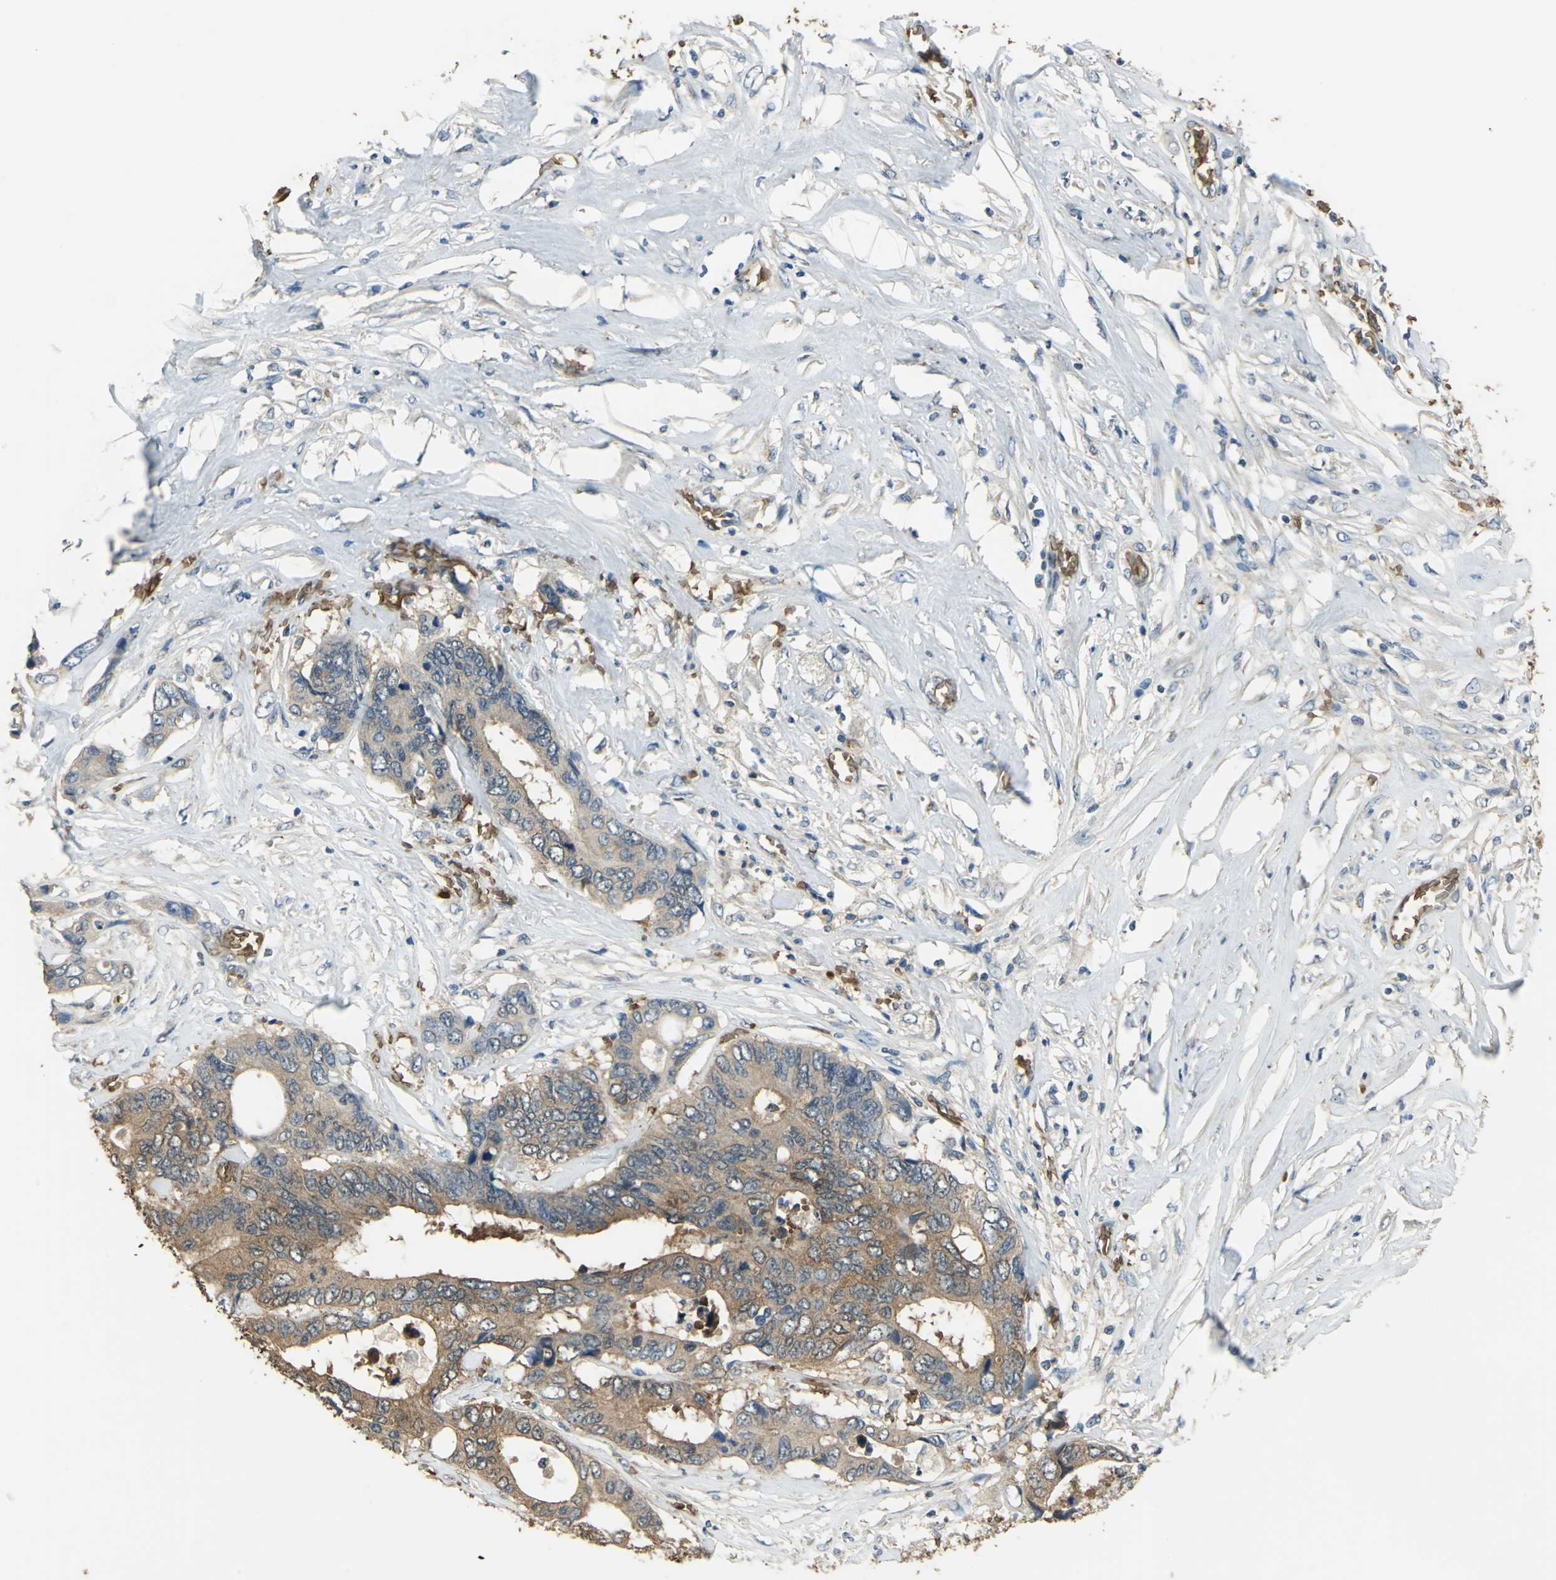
{"staining": {"intensity": "moderate", "quantity": ">75%", "location": "cytoplasmic/membranous"}, "tissue": "colorectal cancer", "cell_type": "Tumor cells", "image_type": "cancer", "snomed": [{"axis": "morphology", "description": "Adenocarcinoma, NOS"}, {"axis": "topography", "description": "Rectum"}], "caption": "Protein staining shows moderate cytoplasmic/membranous staining in approximately >75% of tumor cells in colorectal cancer (adenocarcinoma).", "gene": "DDAH1", "patient": {"sex": "male", "age": 55}}